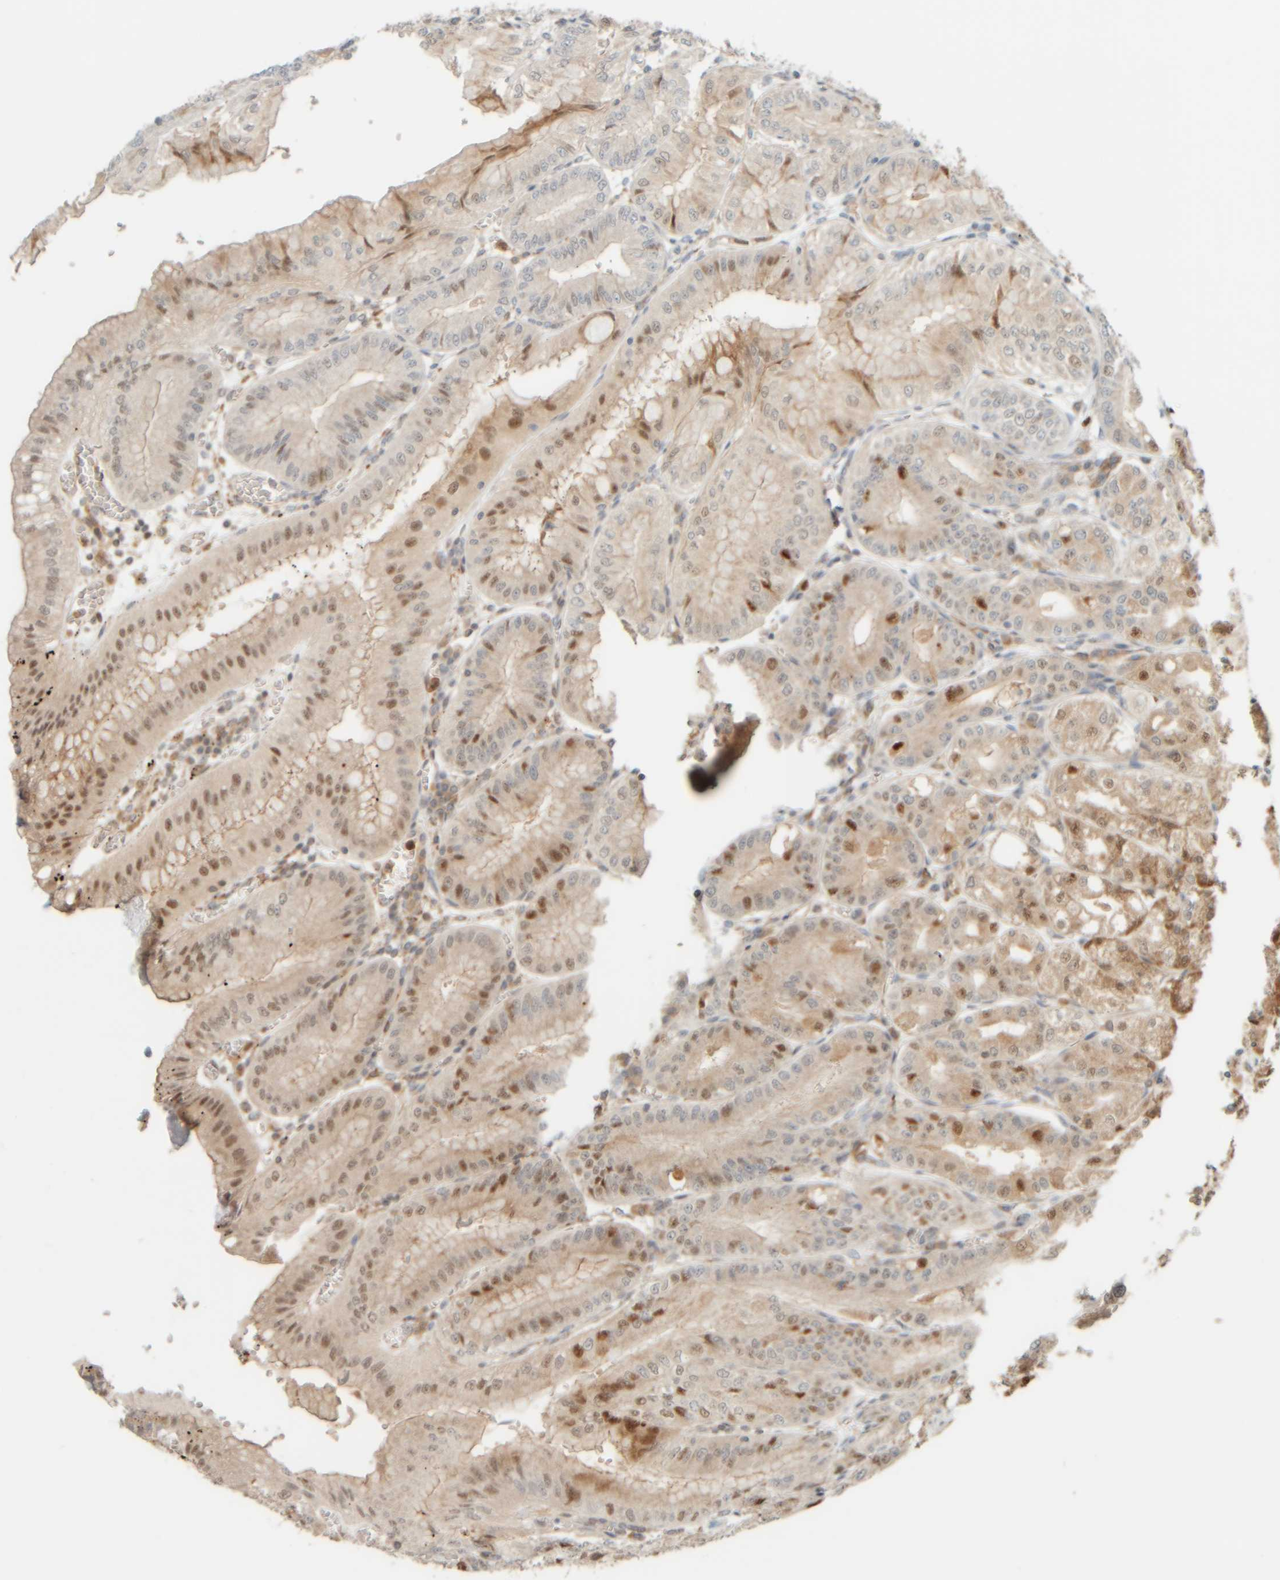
{"staining": {"intensity": "moderate", "quantity": ">75%", "location": "cytoplasmic/membranous,nuclear"}, "tissue": "stomach", "cell_type": "Glandular cells", "image_type": "normal", "snomed": [{"axis": "morphology", "description": "Normal tissue, NOS"}, {"axis": "topography", "description": "Stomach, lower"}], "caption": "Approximately >75% of glandular cells in normal stomach demonstrate moderate cytoplasmic/membranous,nuclear protein staining as visualized by brown immunohistochemical staining.", "gene": "AARSD1", "patient": {"sex": "male", "age": 71}}